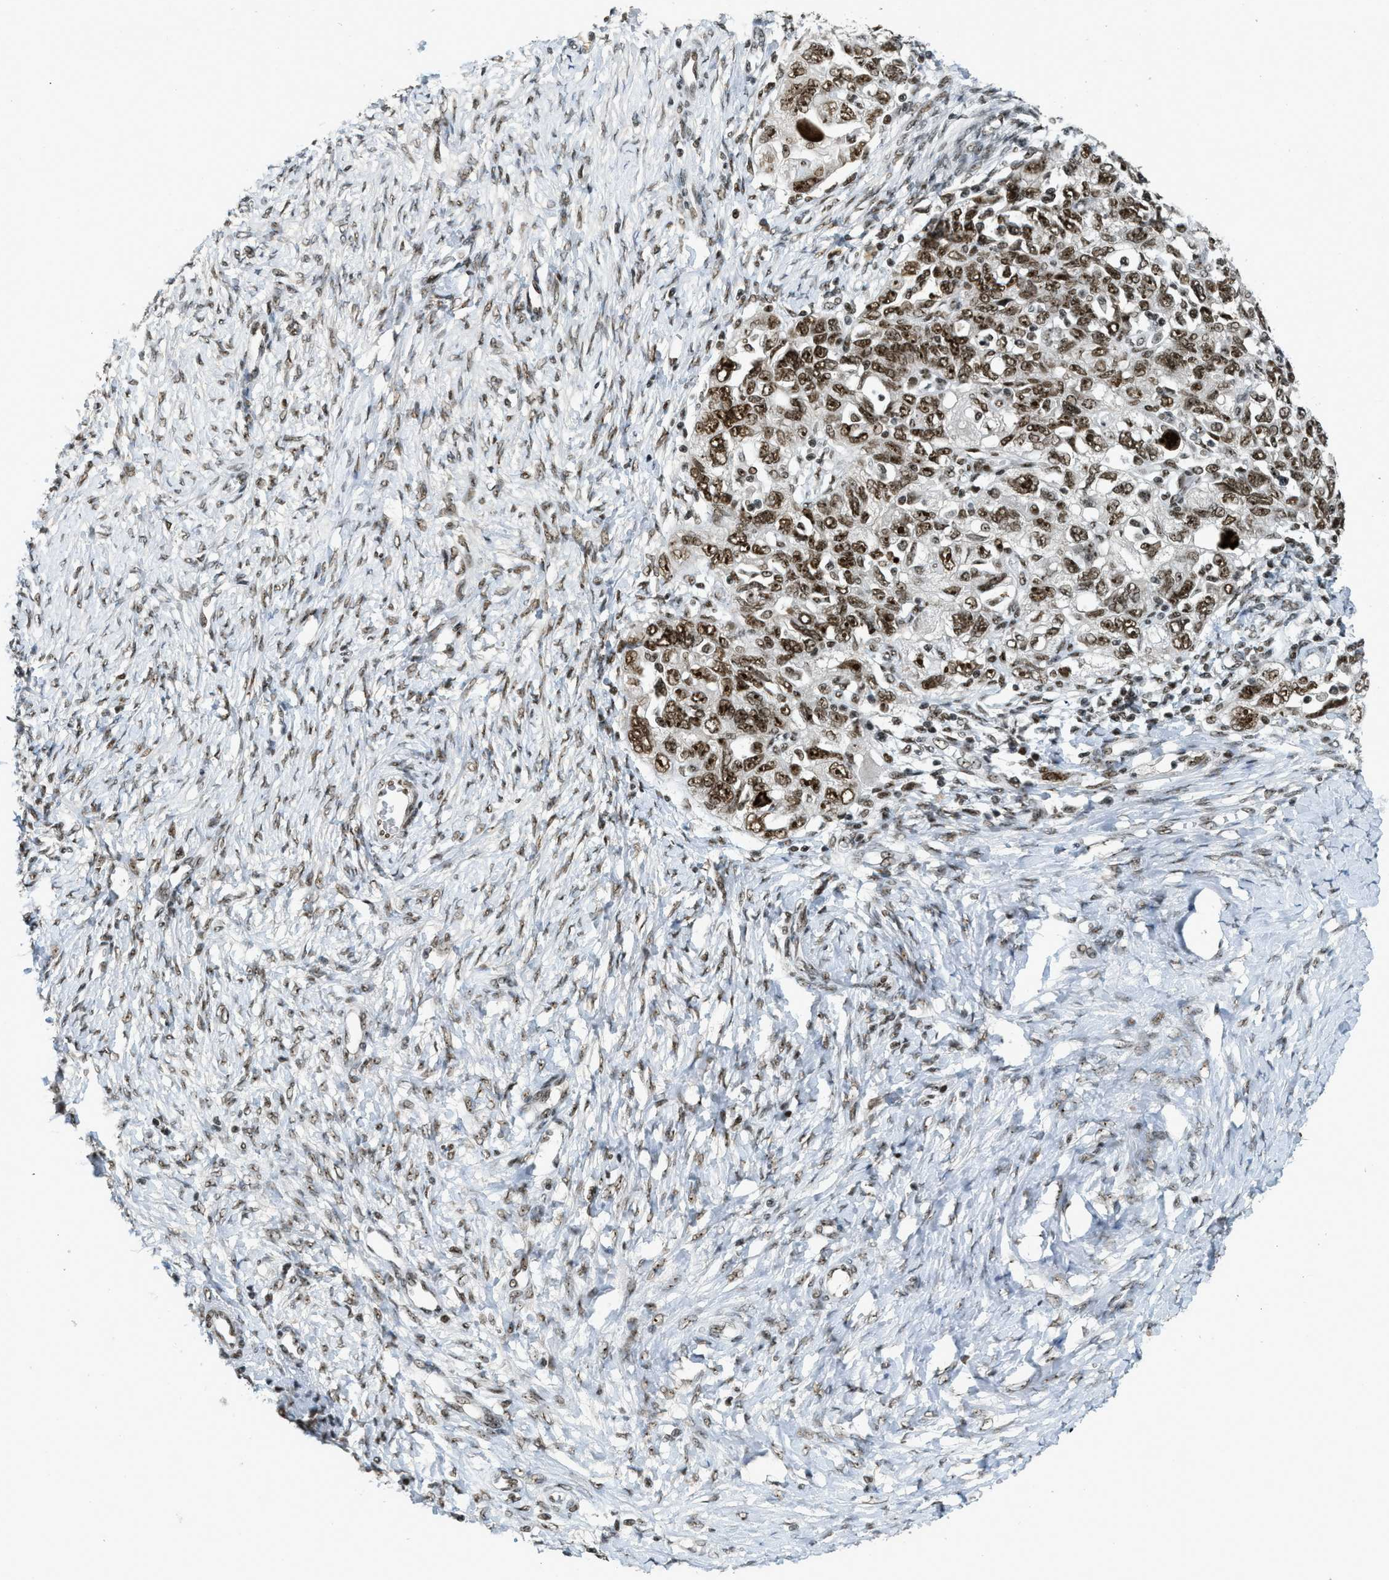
{"staining": {"intensity": "moderate", "quantity": ">75%", "location": "nuclear"}, "tissue": "ovarian cancer", "cell_type": "Tumor cells", "image_type": "cancer", "snomed": [{"axis": "morphology", "description": "Carcinoma, NOS"}, {"axis": "morphology", "description": "Cystadenocarcinoma, serous, NOS"}, {"axis": "topography", "description": "Ovary"}], "caption": "There is medium levels of moderate nuclear staining in tumor cells of ovarian carcinoma, as demonstrated by immunohistochemical staining (brown color).", "gene": "URB1", "patient": {"sex": "female", "age": 69}}